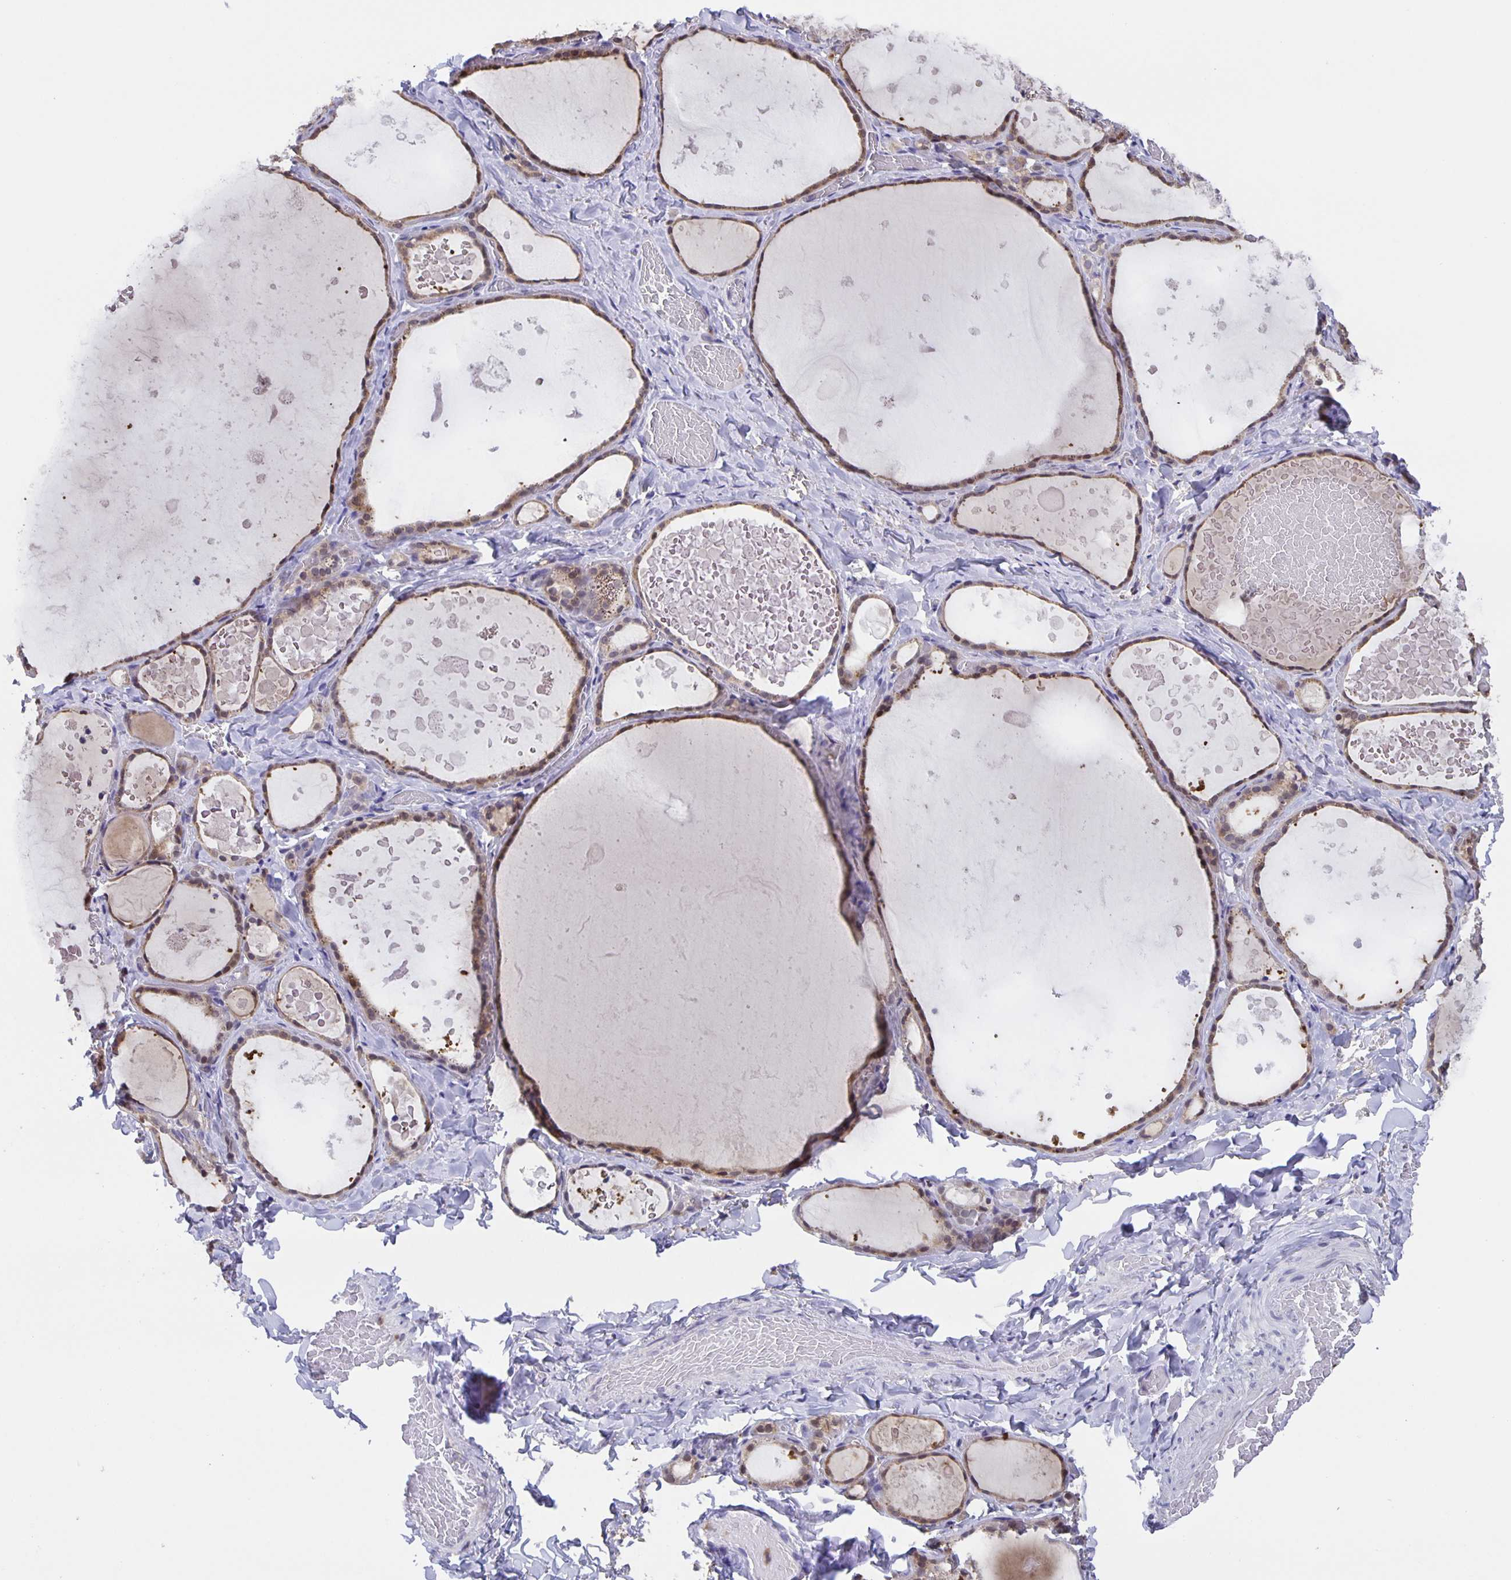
{"staining": {"intensity": "weak", "quantity": "25%-75%", "location": "cytoplasmic/membranous"}, "tissue": "thyroid gland", "cell_type": "Glandular cells", "image_type": "normal", "snomed": [{"axis": "morphology", "description": "Normal tissue, NOS"}, {"axis": "topography", "description": "Thyroid gland"}], "caption": "Immunohistochemical staining of normal human thyroid gland demonstrates weak cytoplasmic/membranous protein expression in approximately 25%-75% of glandular cells. Immunohistochemistry stains the protein of interest in brown and the nuclei are stained blue.", "gene": "MARCHF6", "patient": {"sex": "female", "age": 56}}